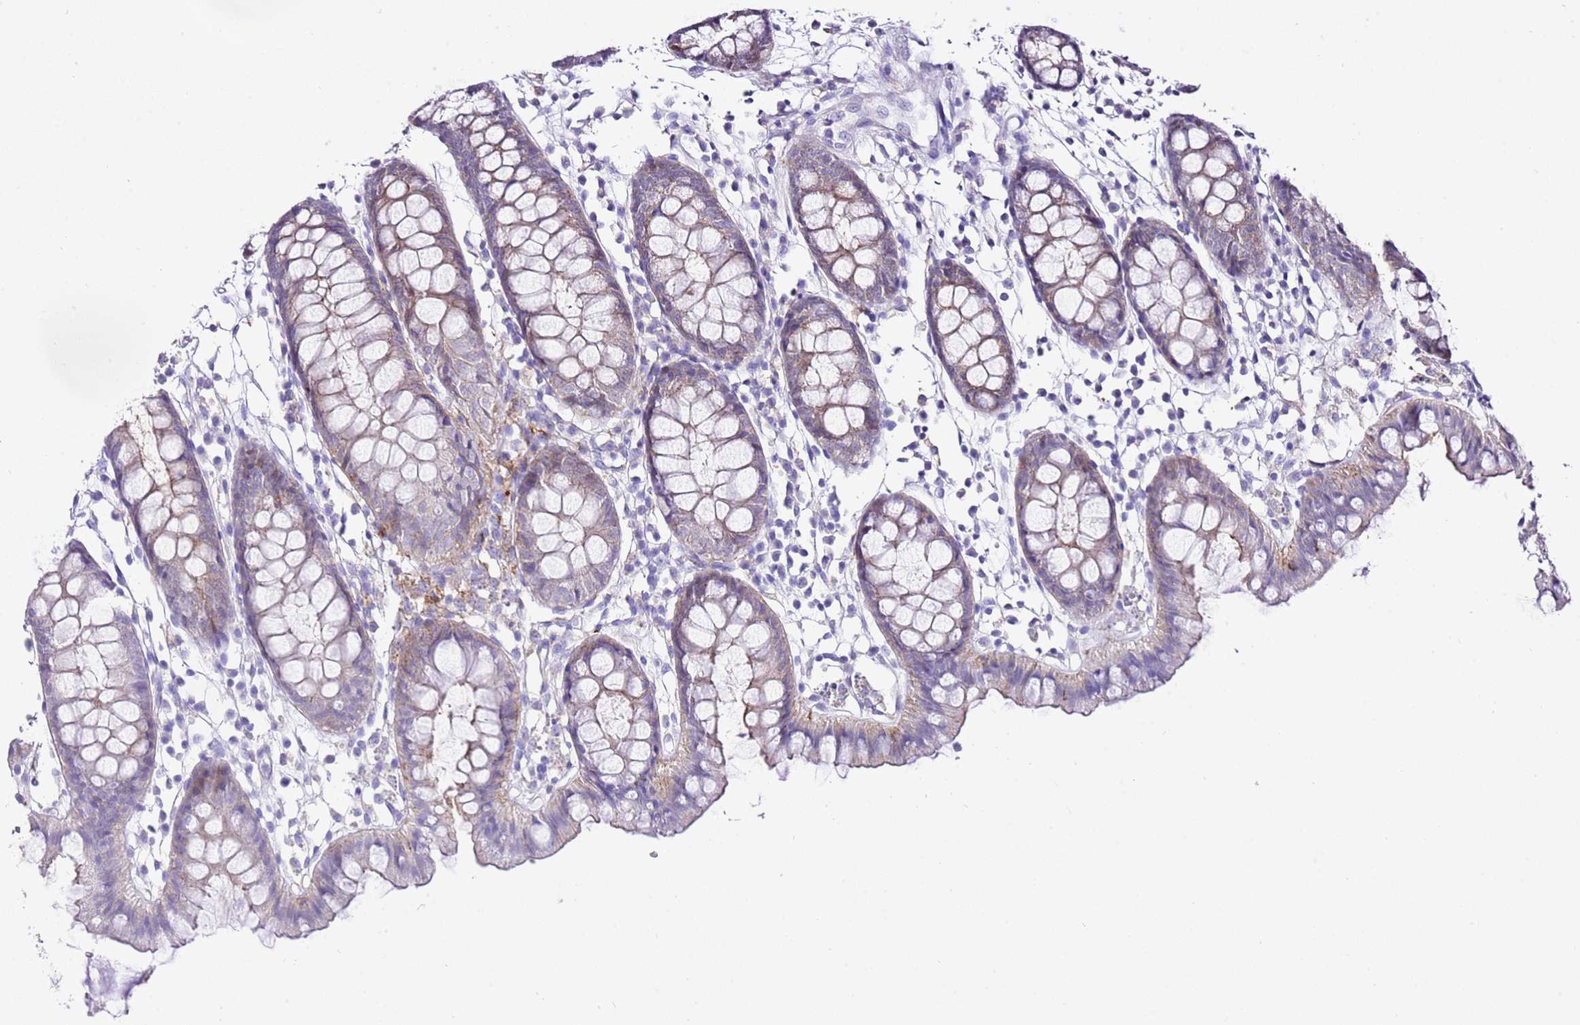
{"staining": {"intensity": "negative", "quantity": "none", "location": "none"}, "tissue": "colon", "cell_type": "Endothelial cells", "image_type": "normal", "snomed": [{"axis": "morphology", "description": "Normal tissue, NOS"}, {"axis": "topography", "description": "Colon"}], "caption": "A high-resolution histopathology image shows immunohistochemistry (IHC) staining of benign colon, which reveals no significant positivity in endothelial cells. (Brightfield microscopy of DAB (3,3'-diaminobenzidine) IHC at high magnification).", "gene": "ALDH3A1", "patient": {"sex": "female", "age": 84}}